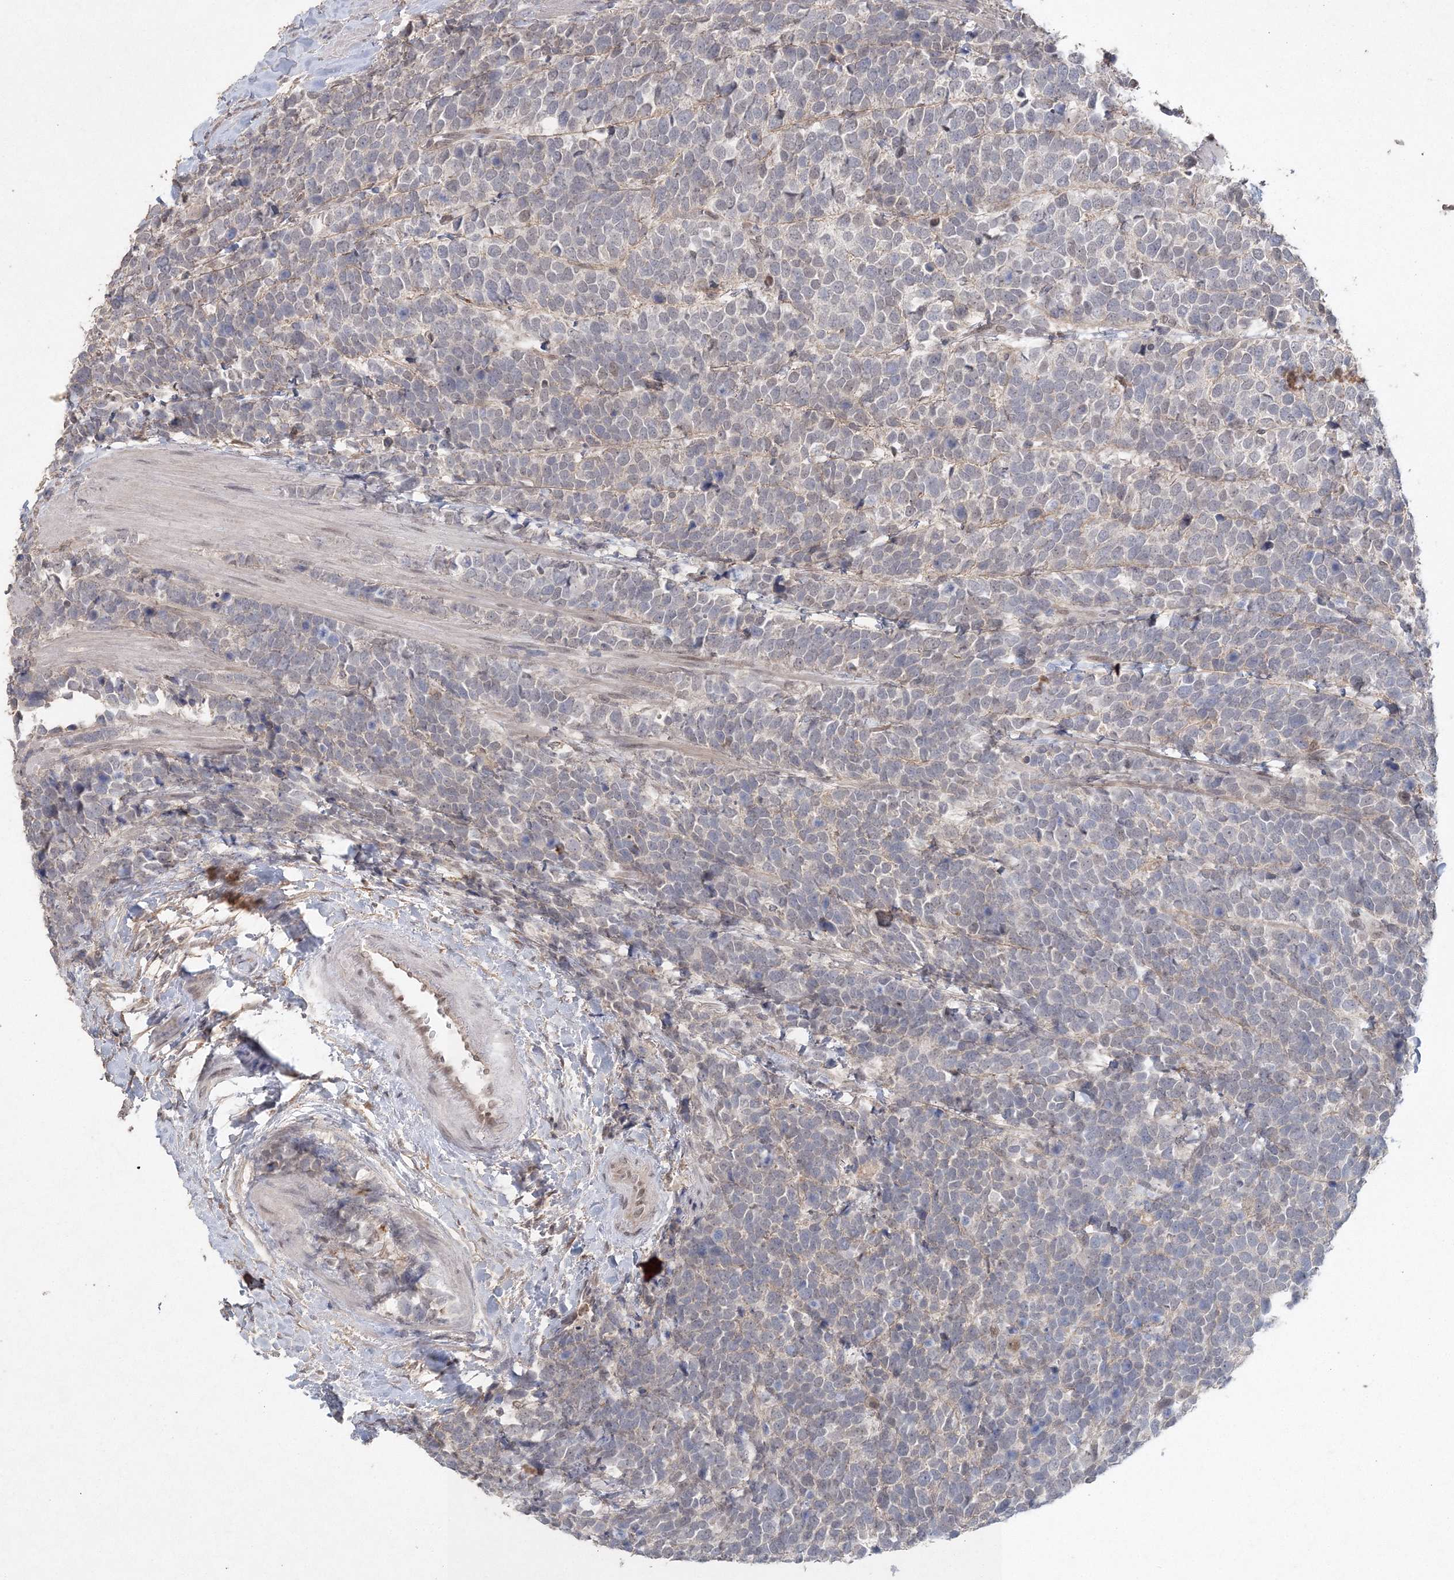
{"staining": {"intensity": "negative", "quantity": "none", "location": "none"}, "tissue": "urothelial cancer", "cell_type": "Tumor cells", "image_type": "cancer", "snomed": [{"axis": "morphology", "description": "Urothelial carcinoma, High grade"}, {"axis": "topography", "description": "Urinary bladder"}], "caption": "Immunohistochemistry photomicrograph of neoplastic tissue: urothelial carcinoma (high-grade) stained with DAB (3,3'-diaminobenzidine) shows no significant protein expression in tumor cells.", "gene": "UIMC1", "patient": {"sex": "female", "age": 82}}